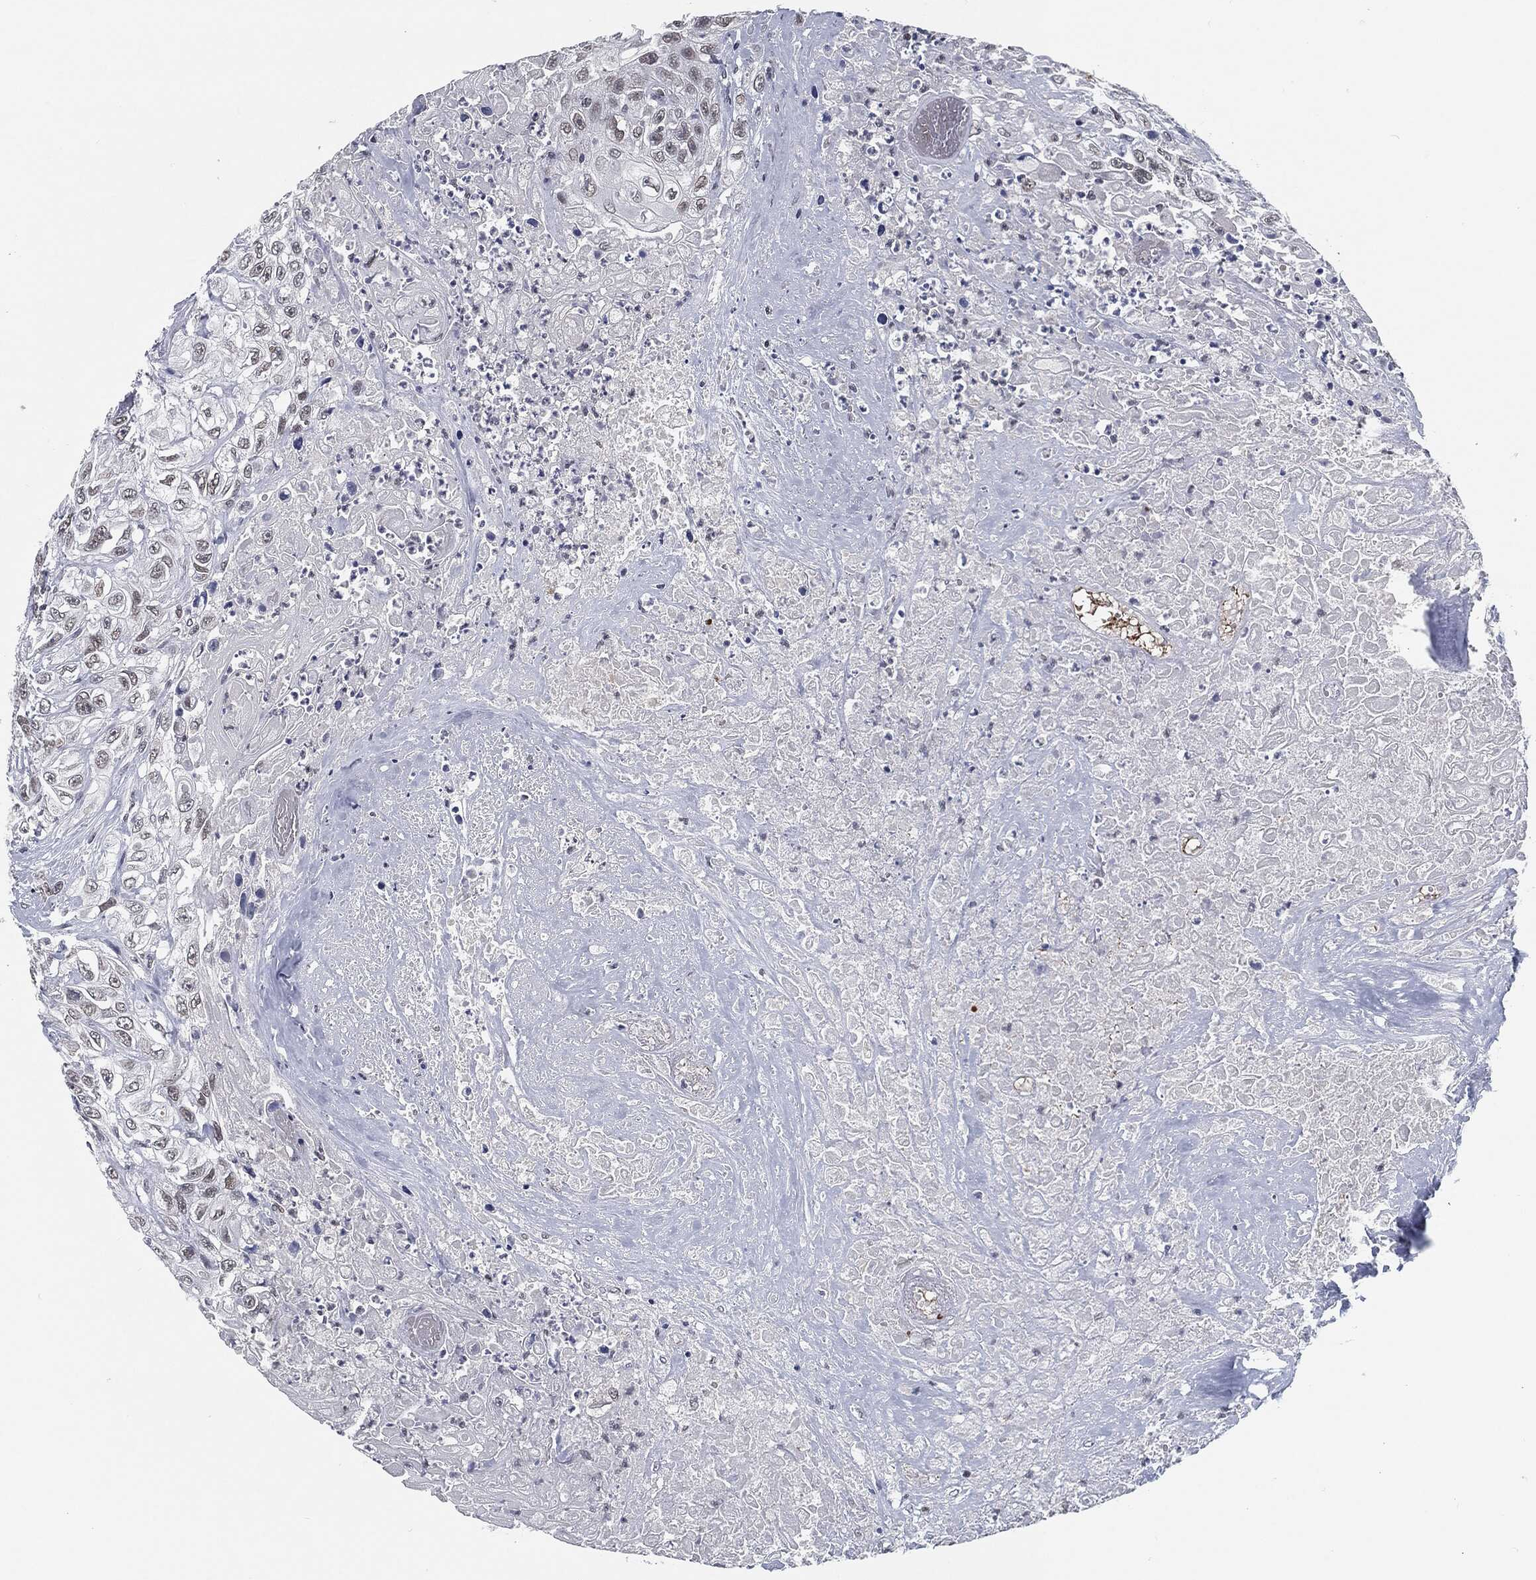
{"staining": {"intensity": "weak", "quantity": "<25%", "location": "nuclear"}, "tissue": "urothelial cancer", "cell_type": "Tumor cells", "image_type": "cancer", "snomed": [{"axis": "morphology", "description": "Urothelial carcinoma, High grade"}, {"axis": "topography", "description": "Urinary bladder"}], "caption": "Urothelial carcinoma (high-grade) stained for a protein using immunohistochemistry displays no expression tumor cells.", "gene": "ANXA1", "patient": {"sex": "female", "age": 56}}